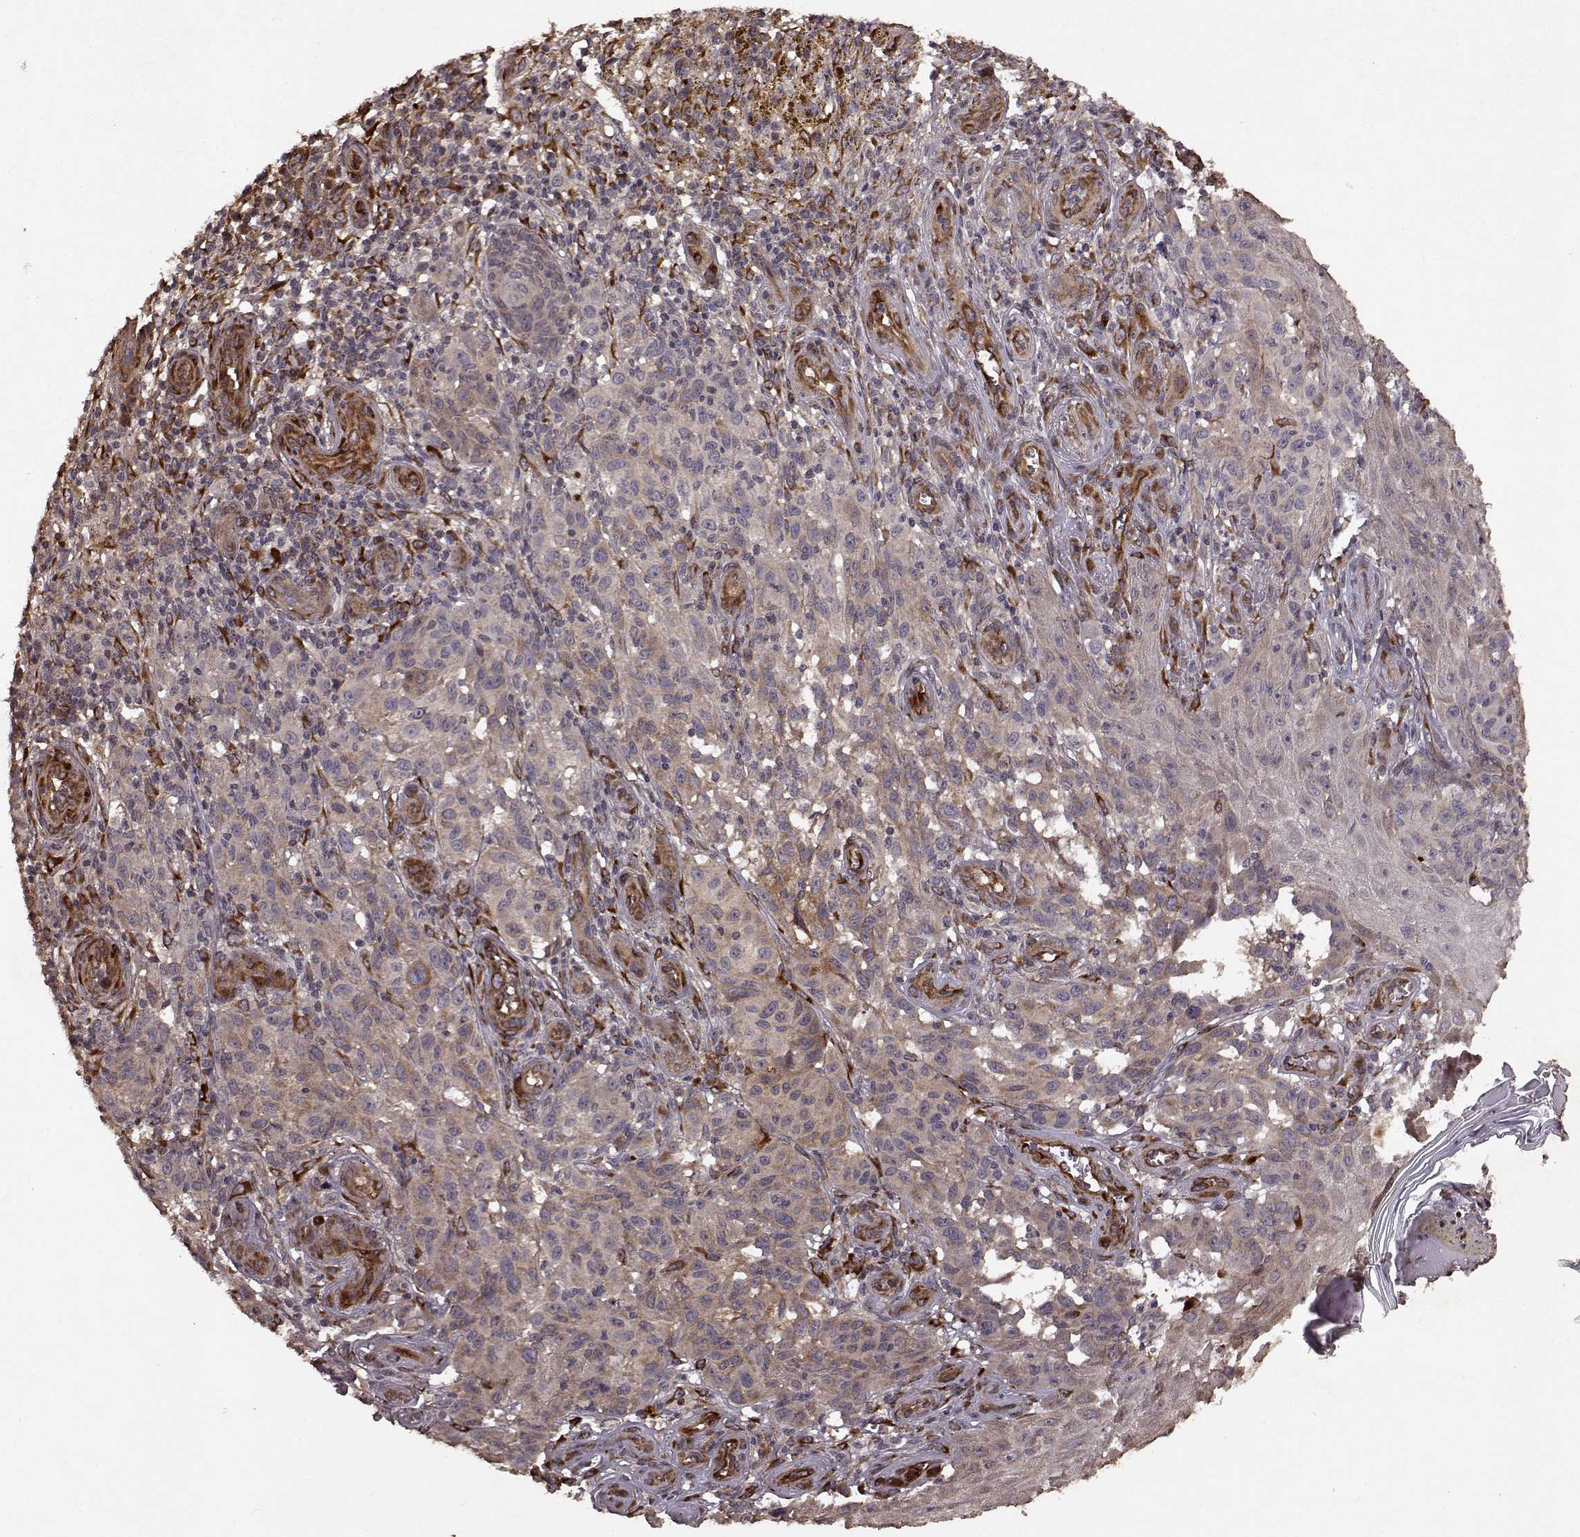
{"staining": {"intensity": "moderate", "quantity": "<25%", "location": "cytoplasmic/membranous"}, "tissue": "melanoma", "cell_type": "Tumor cells", "image_type": "cancer", "snomed": [{"axis": "morphology", "description": "Malignant melanoma, NOS"}, {"axis": "topography", "description": "Skin"}], "caption": "Human malignant melanoma stained with a brown dye displays moderate cytoplasmic/membranous positive positivity in about <25% of tumor cells.", "gene": "FSTL1", "patient": {"sex": "female", "age": 53}}